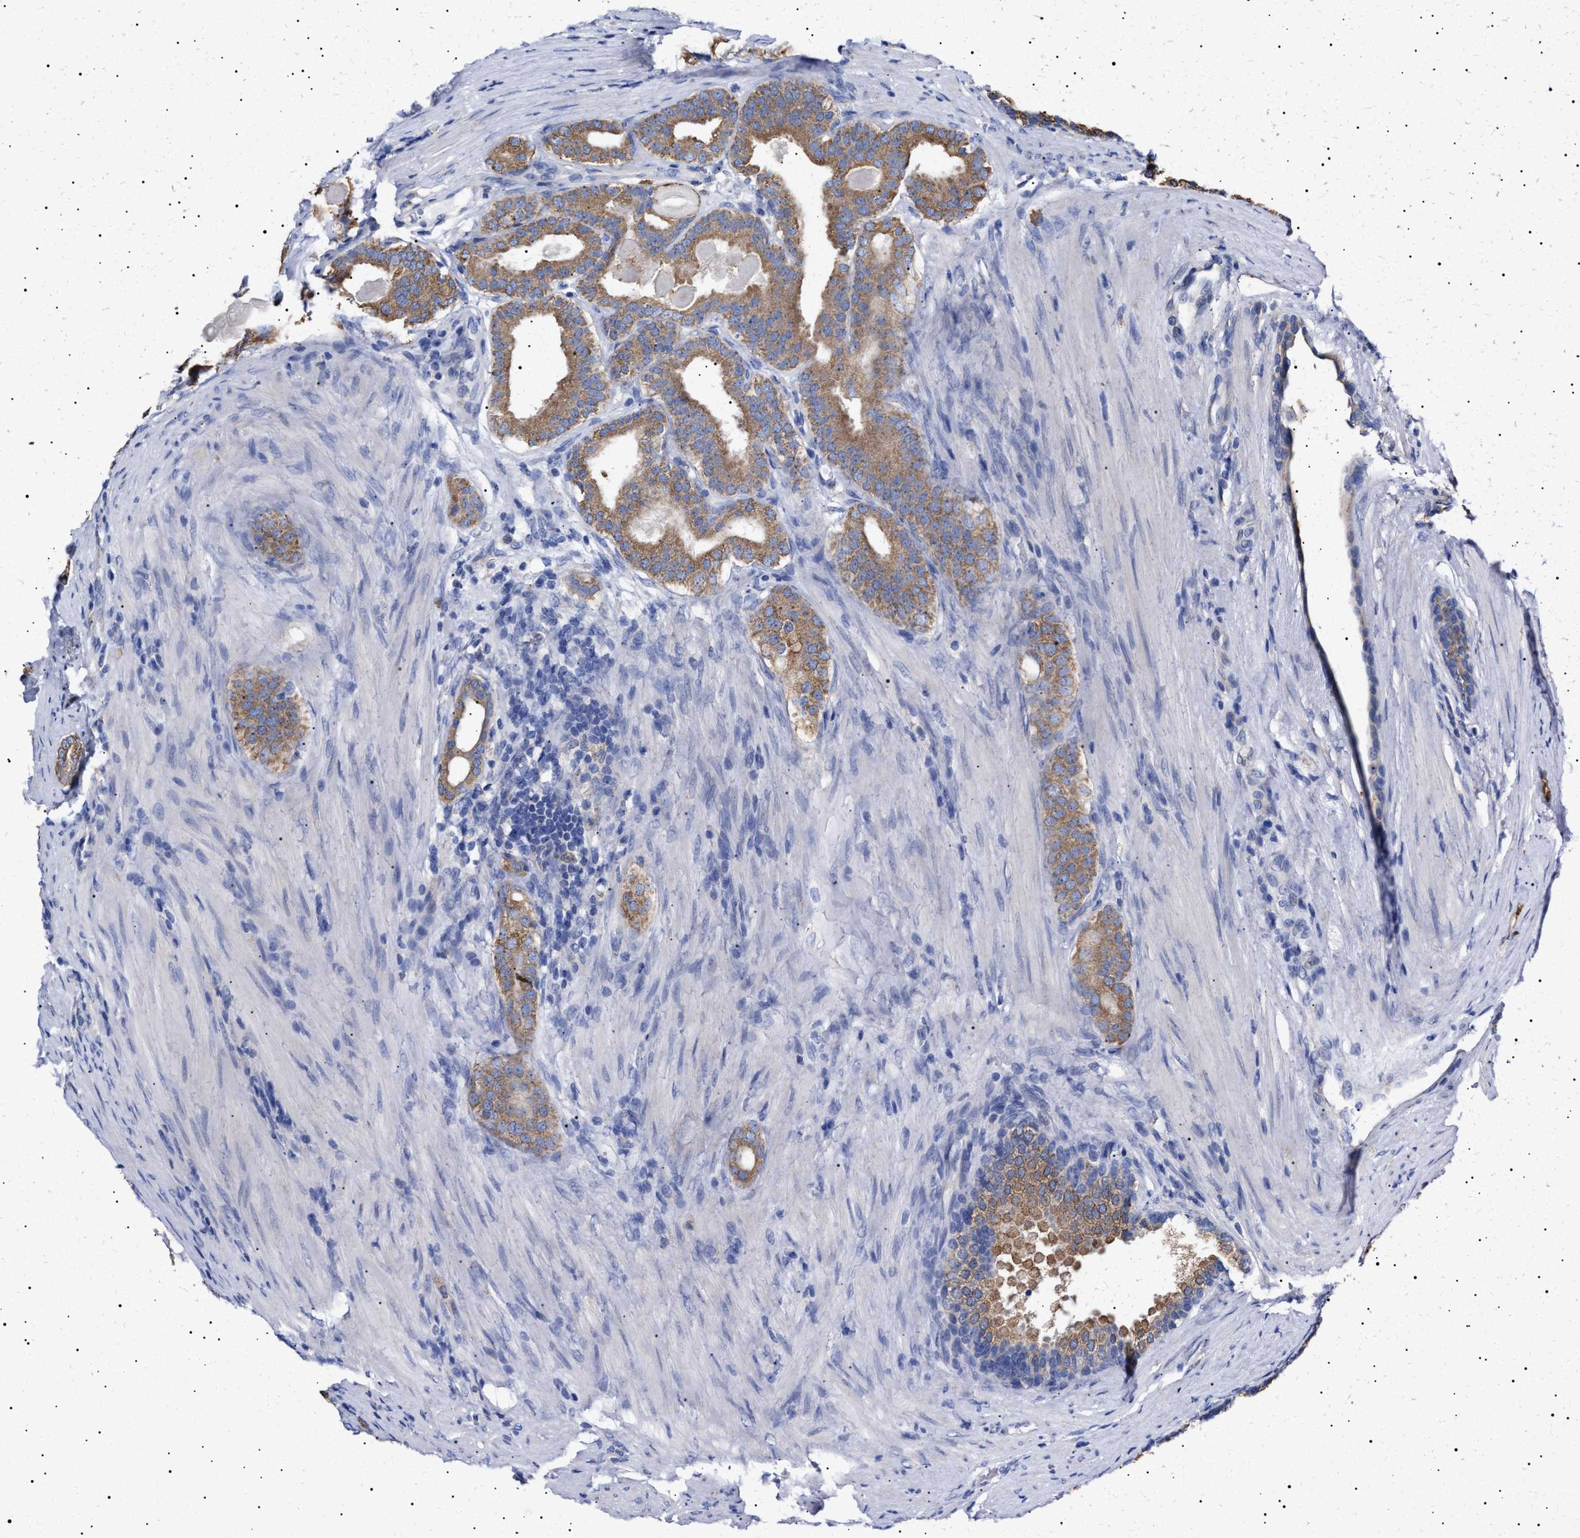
{"staining": {"intensity": "moderate", "quantity": ">75%", "location": "cytoplasmic/membranous"}, "tissue": "prostate cancer", "cell_type": "Tumor cells", "image_type": "cancer", "snomed": [{"axis": "morphology", "description": "Adenocarcinoma, High grade"}, {"axis": "topography", "description": "Prostate"}], "caption": "The histopathology image demonstrates immunohistochemical staining of prostate high-grade adenocarcinoma. There is moderate cytoplasmic/membranous positivity is identified in approximately >75% of tumor cells.", "gene": "ERCC6L2", "patient": {"sex": "male", "age": 60}}